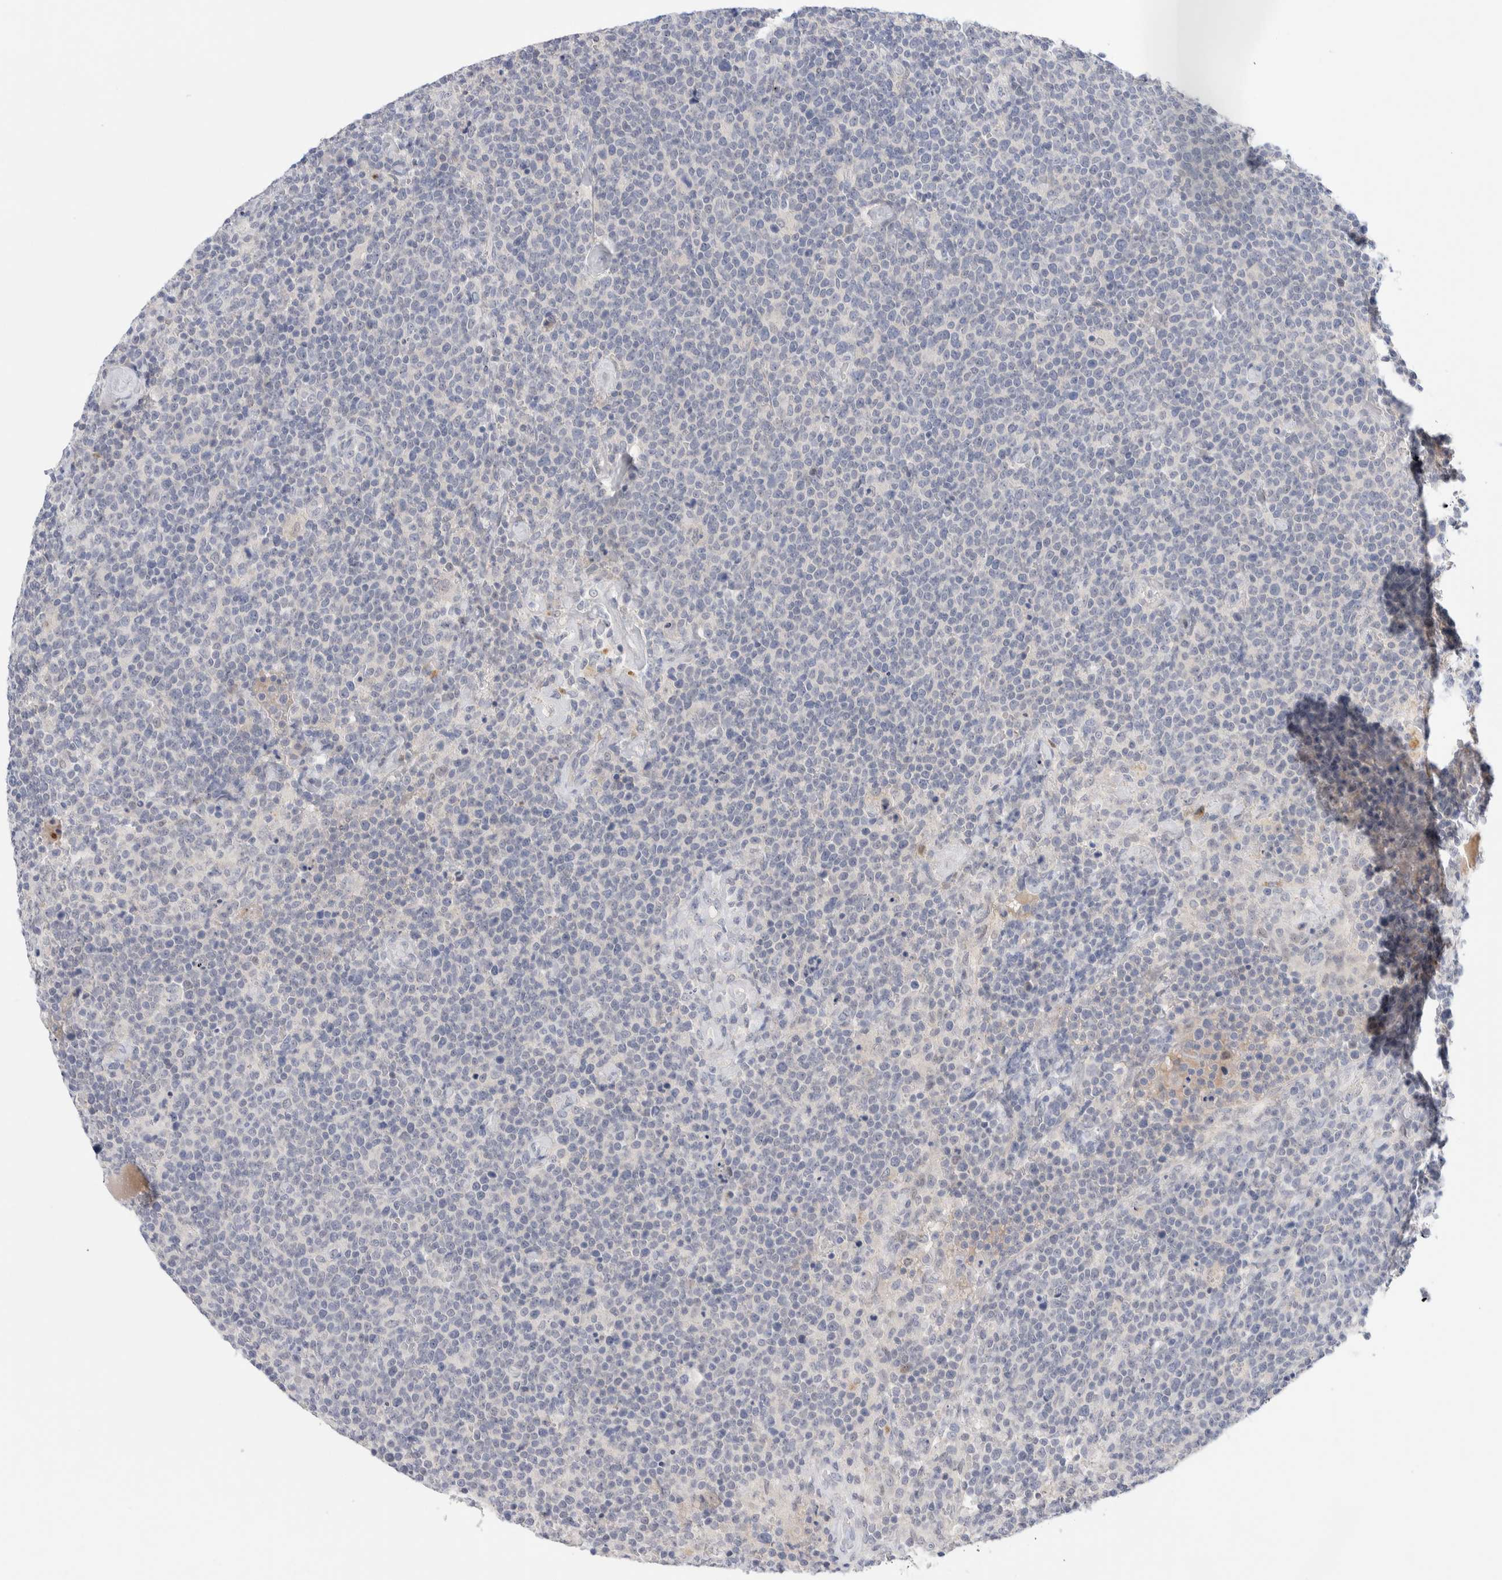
{"staining": {"intensity": "negative", "quantity": "none", "location": "none"}, "tissue": "lymphoma", "cell_type": "Tumor cells", "image_type": "cancer", "snomed": [{"axis": "morphology", "description": "Malignant lymphoma, non-Hodgkin's type, High grade"}, {"axis": "topography", "description": "Lymph node"}], "caption": "IHC photomicrograph of human lymphoma stained for a protein (brown), which displays no expression in tumor cells.", "gene": "DNAJB6", "patient": {"sex": "male", "age": 61}}